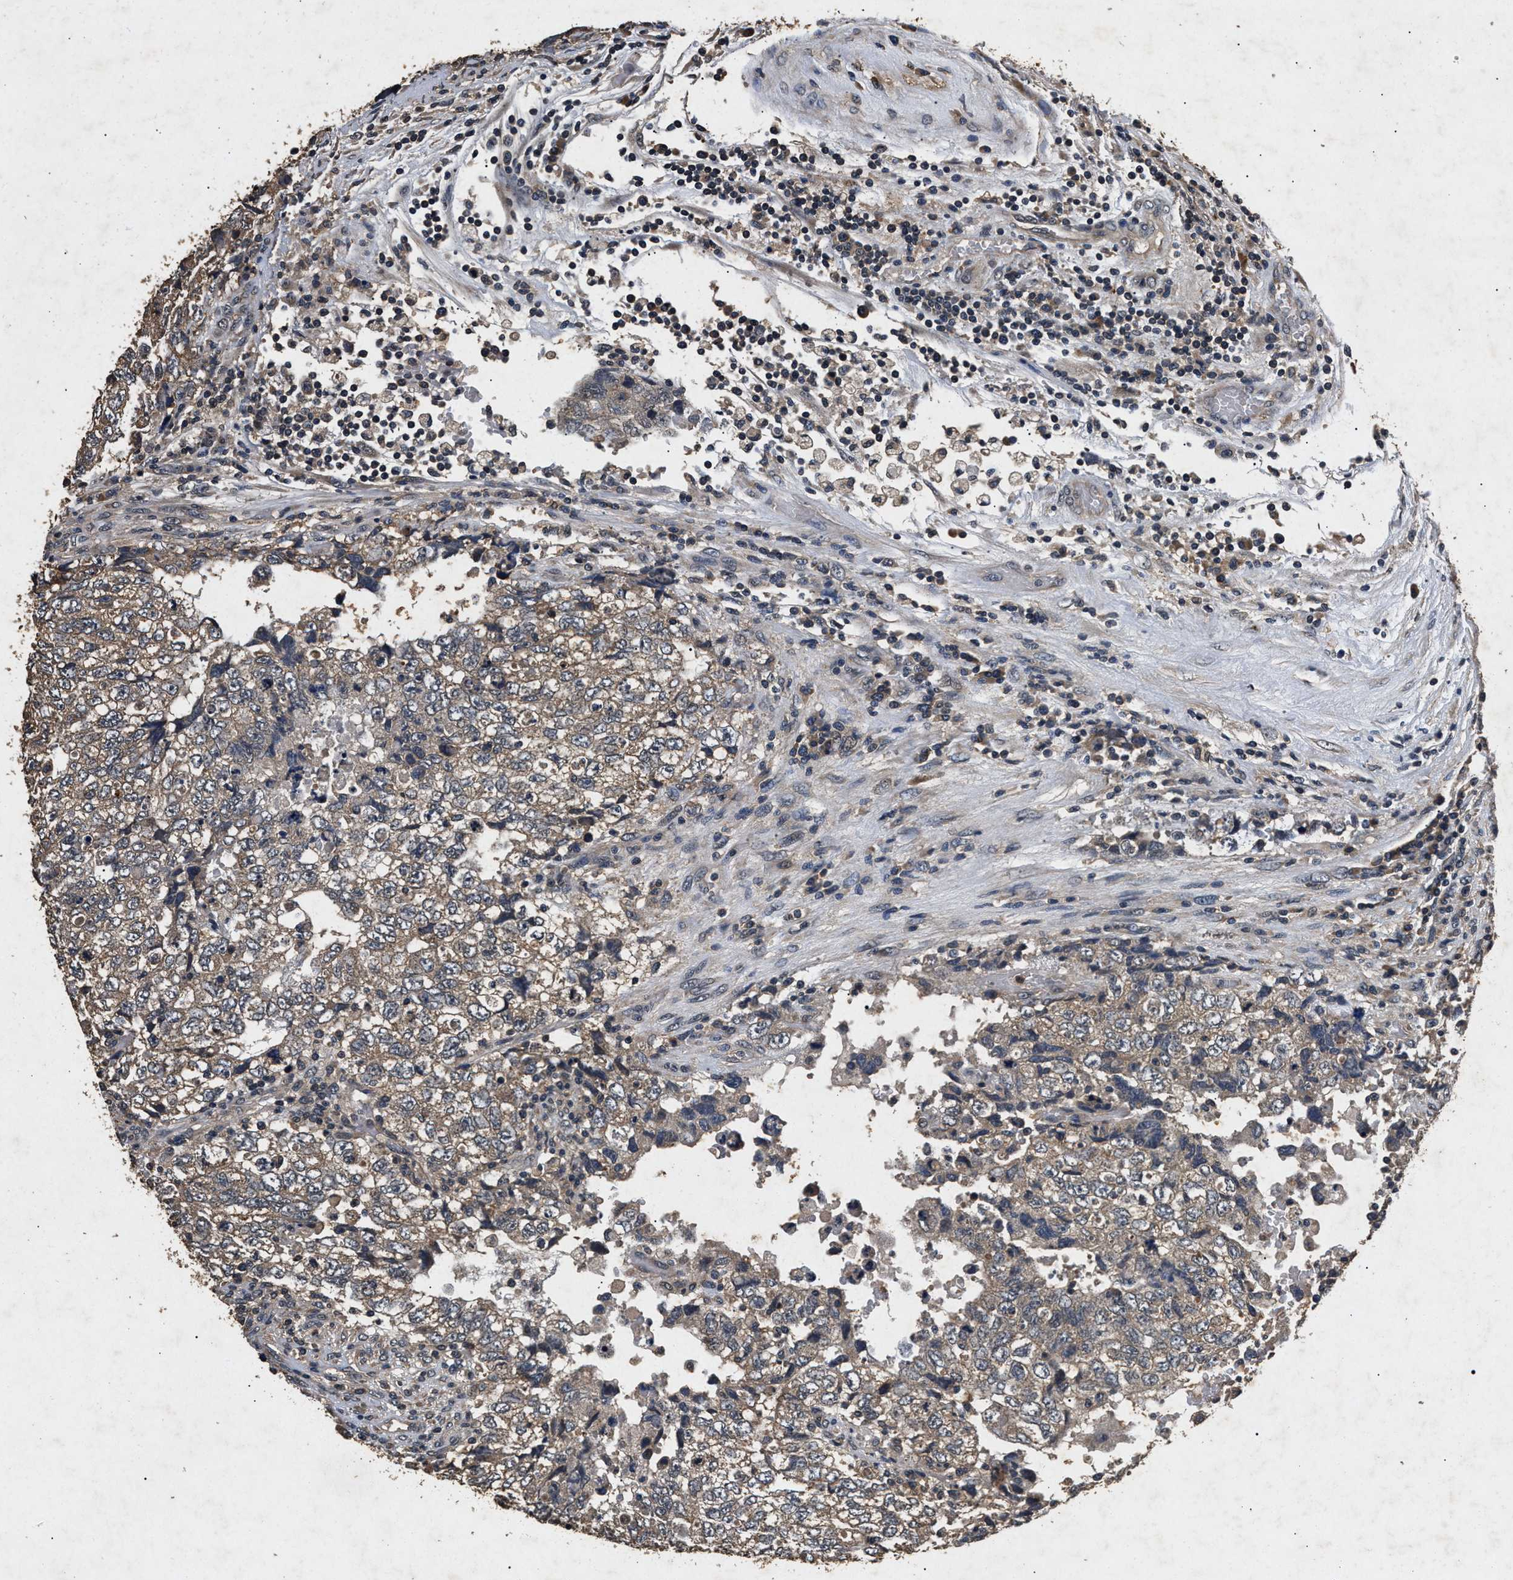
{"staining": {"intensity": "weak", "quantity": ">75%", "location": "cytoplasmic/membranous"}, "tissue": "testis cancer", "cell_type": "Tumor cells", "image_type": "cancer", "snomed": [{"axis": "morphology", "description": "Carcinoma, Embryonal, NOS"}, {"axis": "topography", "description": "Testis"}], "caption": "The photomicrograph exhibits immunohistochemical staining of testis cancer (embryonal carcinoma). There is weak cytoplasmic/membranous expression is appreciated in approximately >75% of tumor cells.", "gene": "PPP1CC", "patient": {"sex": "male", "age": 36}}